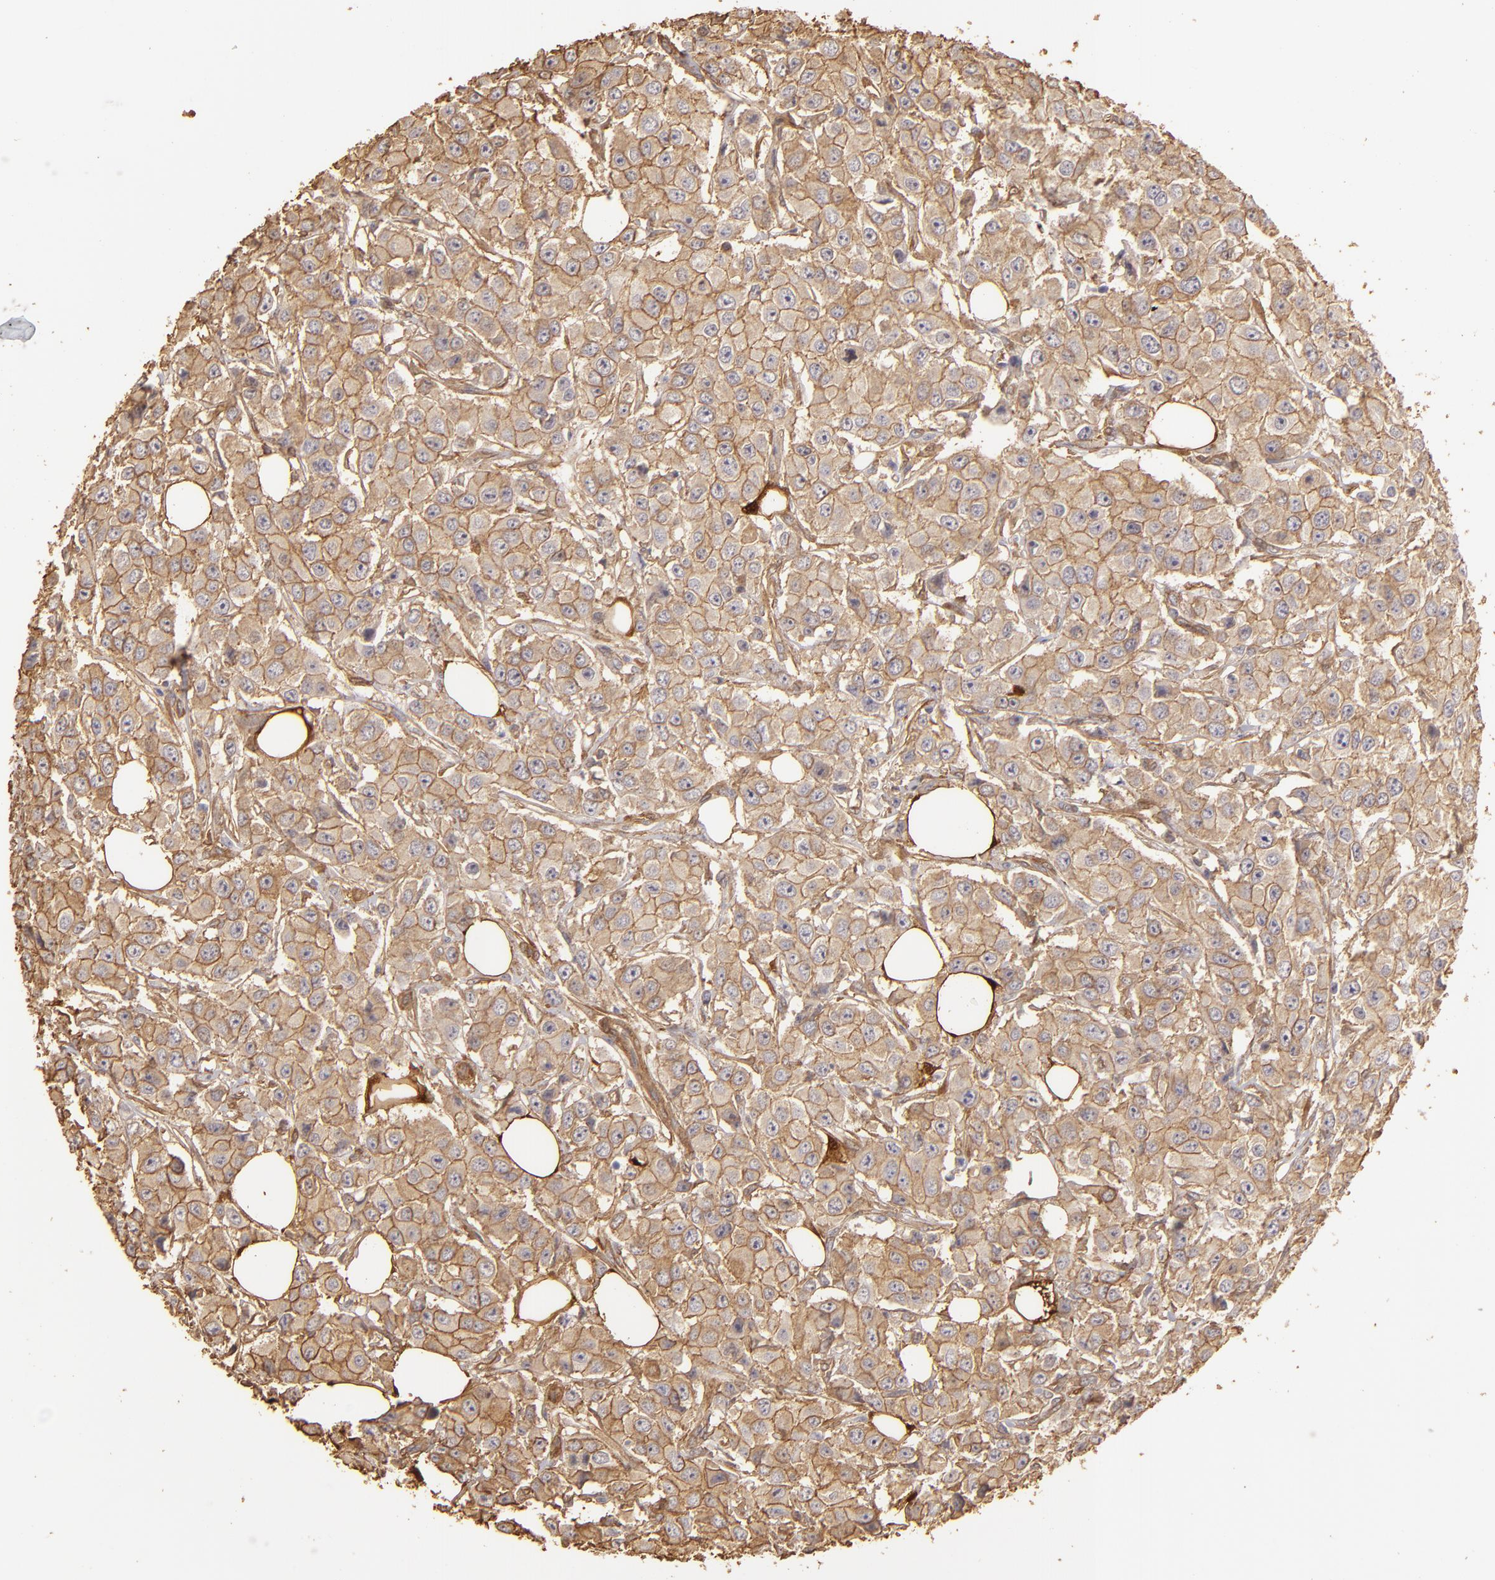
{"staining": {"intensity": "moderate", "quantity": ">75%", "location": "cytoplasmic/membranous"}, "tissue": "breast cancer", "cell_type": "Tumor cells", "image_type": "cancer", "snomed": [{"axis": "morphology", "description": "Duct carcinoma"}, {"axis": "topography", "description": "Breast"}], "caption": "Intraductal carcinoma (breast) was stained to show a protein in brown. There is medium levels of moderate cytoplasmic/membranous positivity in about >75% of tumor cells.", "gene": "HSPB6", "patient": {"sex": "female", "age": 58}}